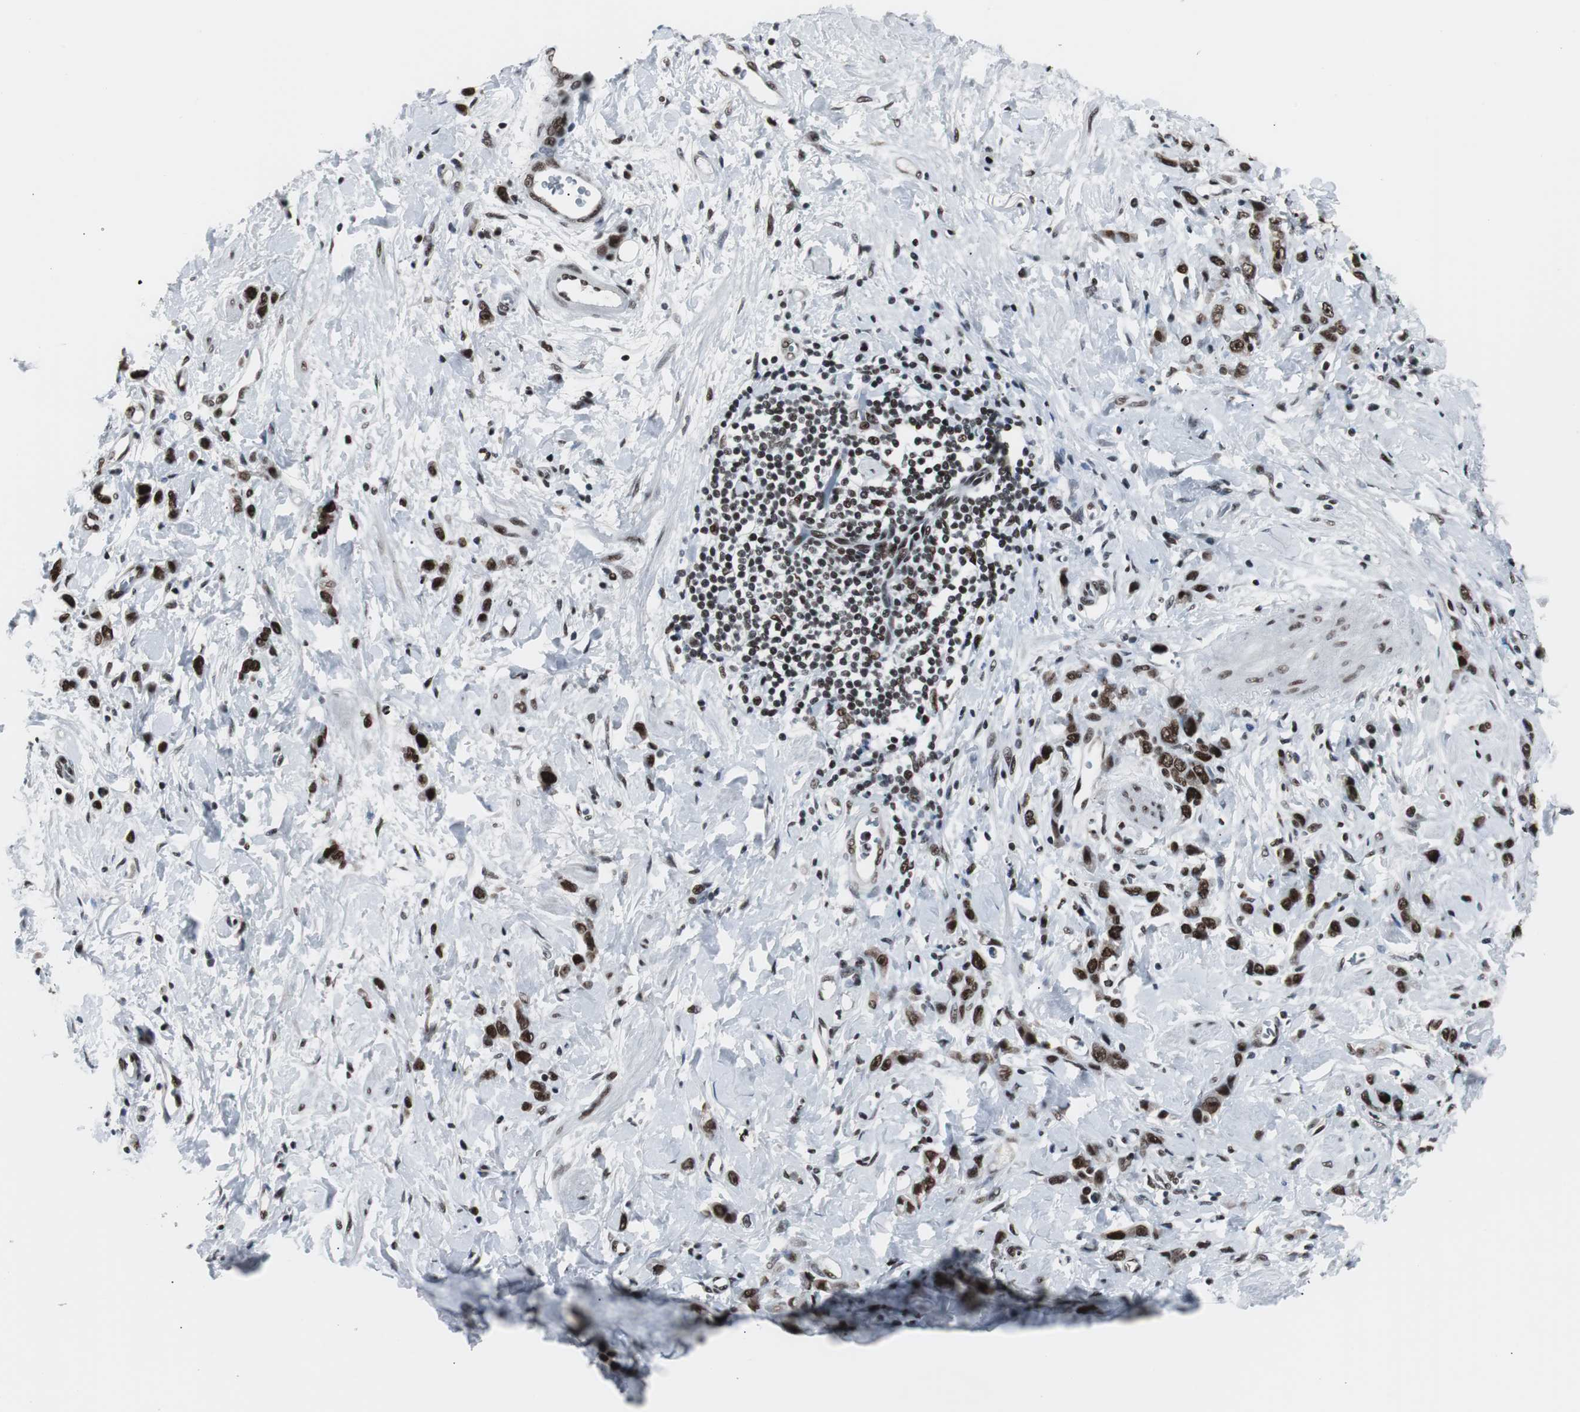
{"staining": {"intensity": "strong", "quantity": ">75%", "location": "nuclear"}, "tissue": "stomach cancer", "cell_type": "Tumor cells", "image_type": "cancer", "snomed": [{"axis": "morphology", "description": "Normal tissue, NOS"}, {"axis": "morphology", "description": "Adenocarcinoma, NOS"}, {"axis": "topography", "description": "Stomach"}], "caption": "Immunohistochemical staining of stomach adenocarcinoma demonstrates high levels of strong nuclear expression in approximately >75% of tumor cells.", "gene": "XRCC1", "patient": {"sex": "male", "age": 82}}